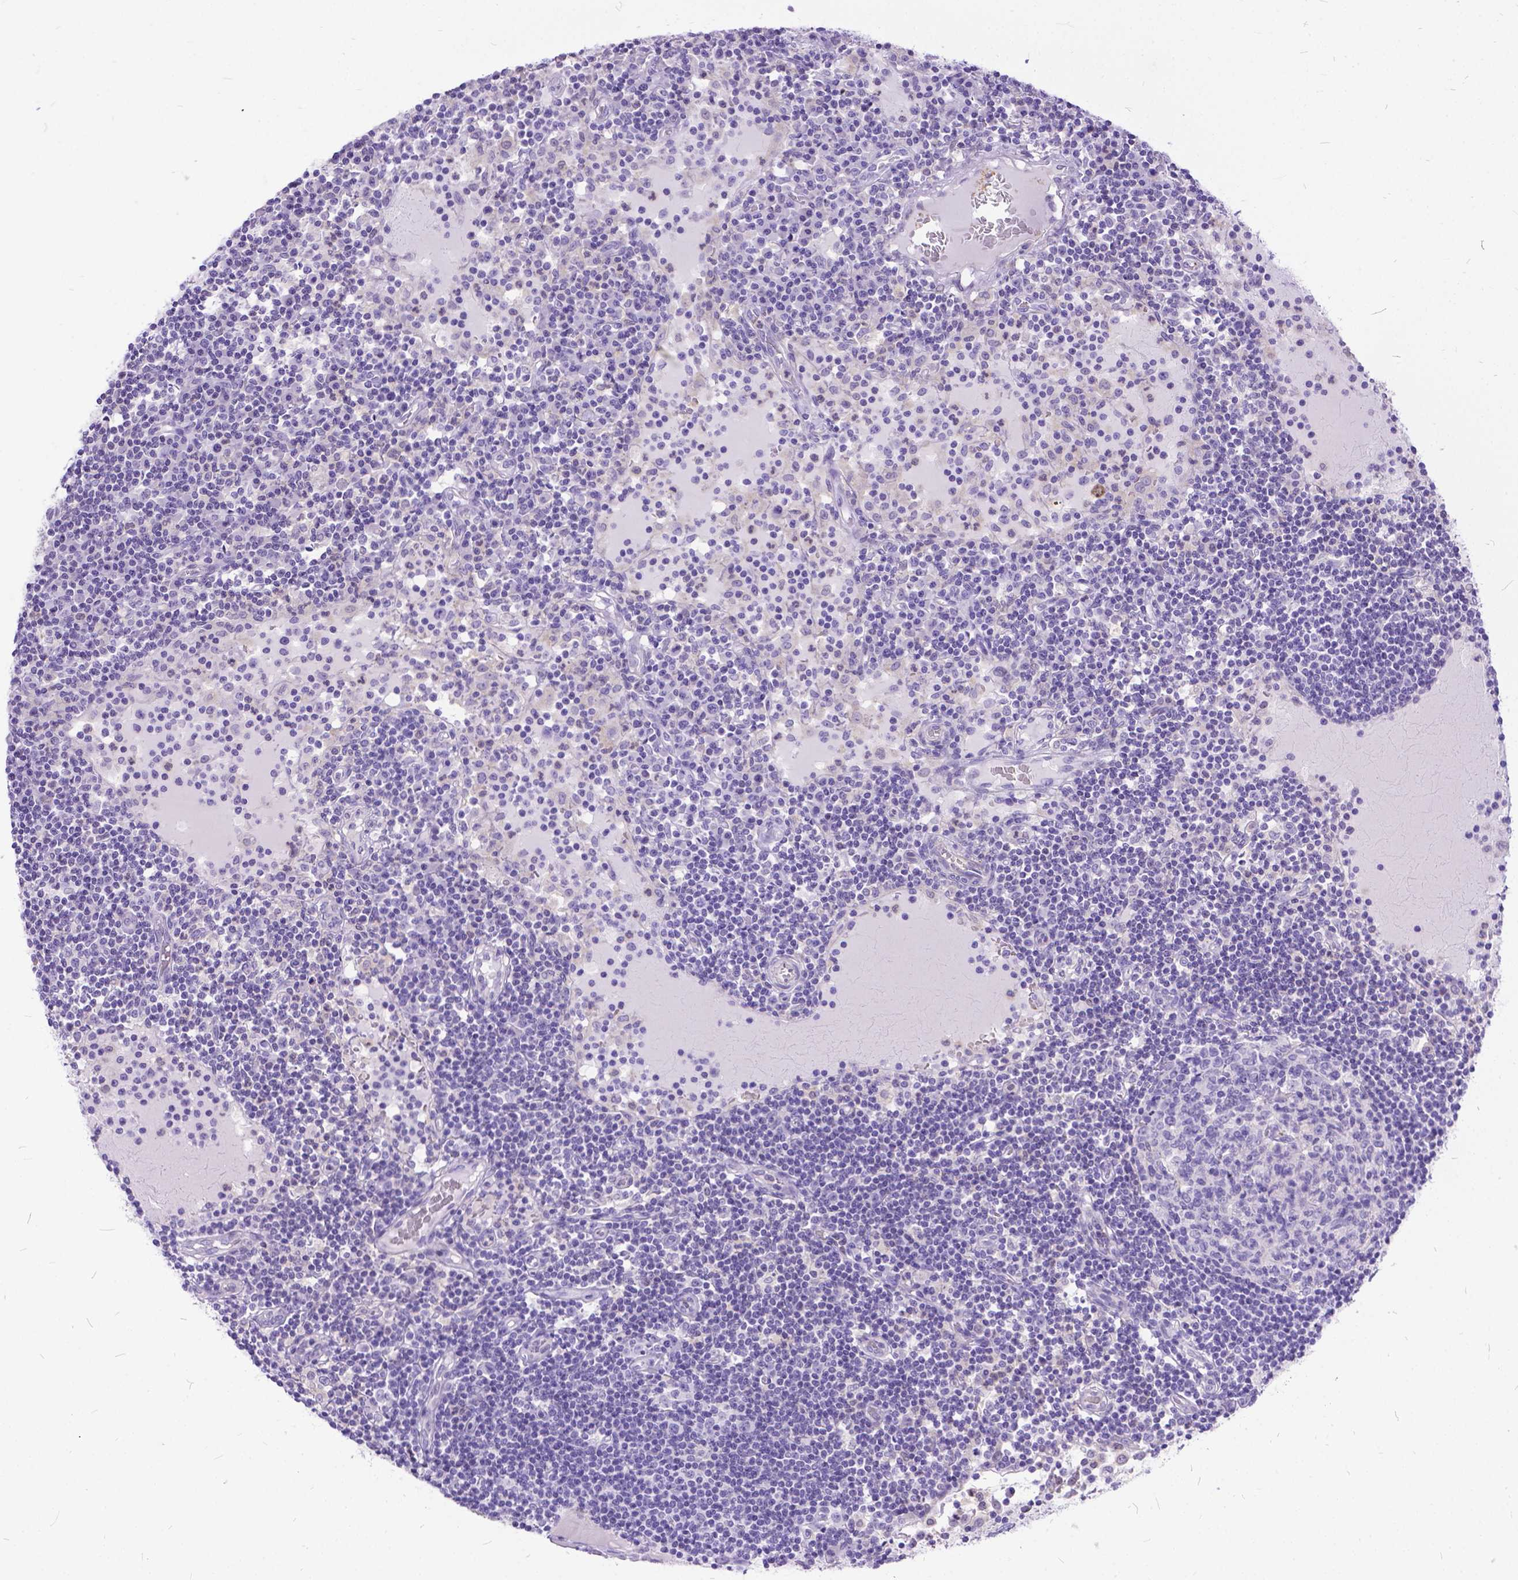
{"staining": {"intensity": "negative", "quantity": "none", "location": "none"}, "tissue": "lymph node", "cell_type": "Germinal center cells", "image_type": "normal", "snomed": [{"axis": "morphology", "description": "Normal tissue, NOS"}, {"axis": "topography", "description": "Lymph node"}], "caption": "Immunohistochemistry photomicrograph of unremarkable lymph node: human lymph node stained with DAB (3,3'-diaminobenzidine) reveals no significant protein positivity in germinal center cells.", "gene": "TMEM169", "patient": {"sex": "female", "age": 72}}